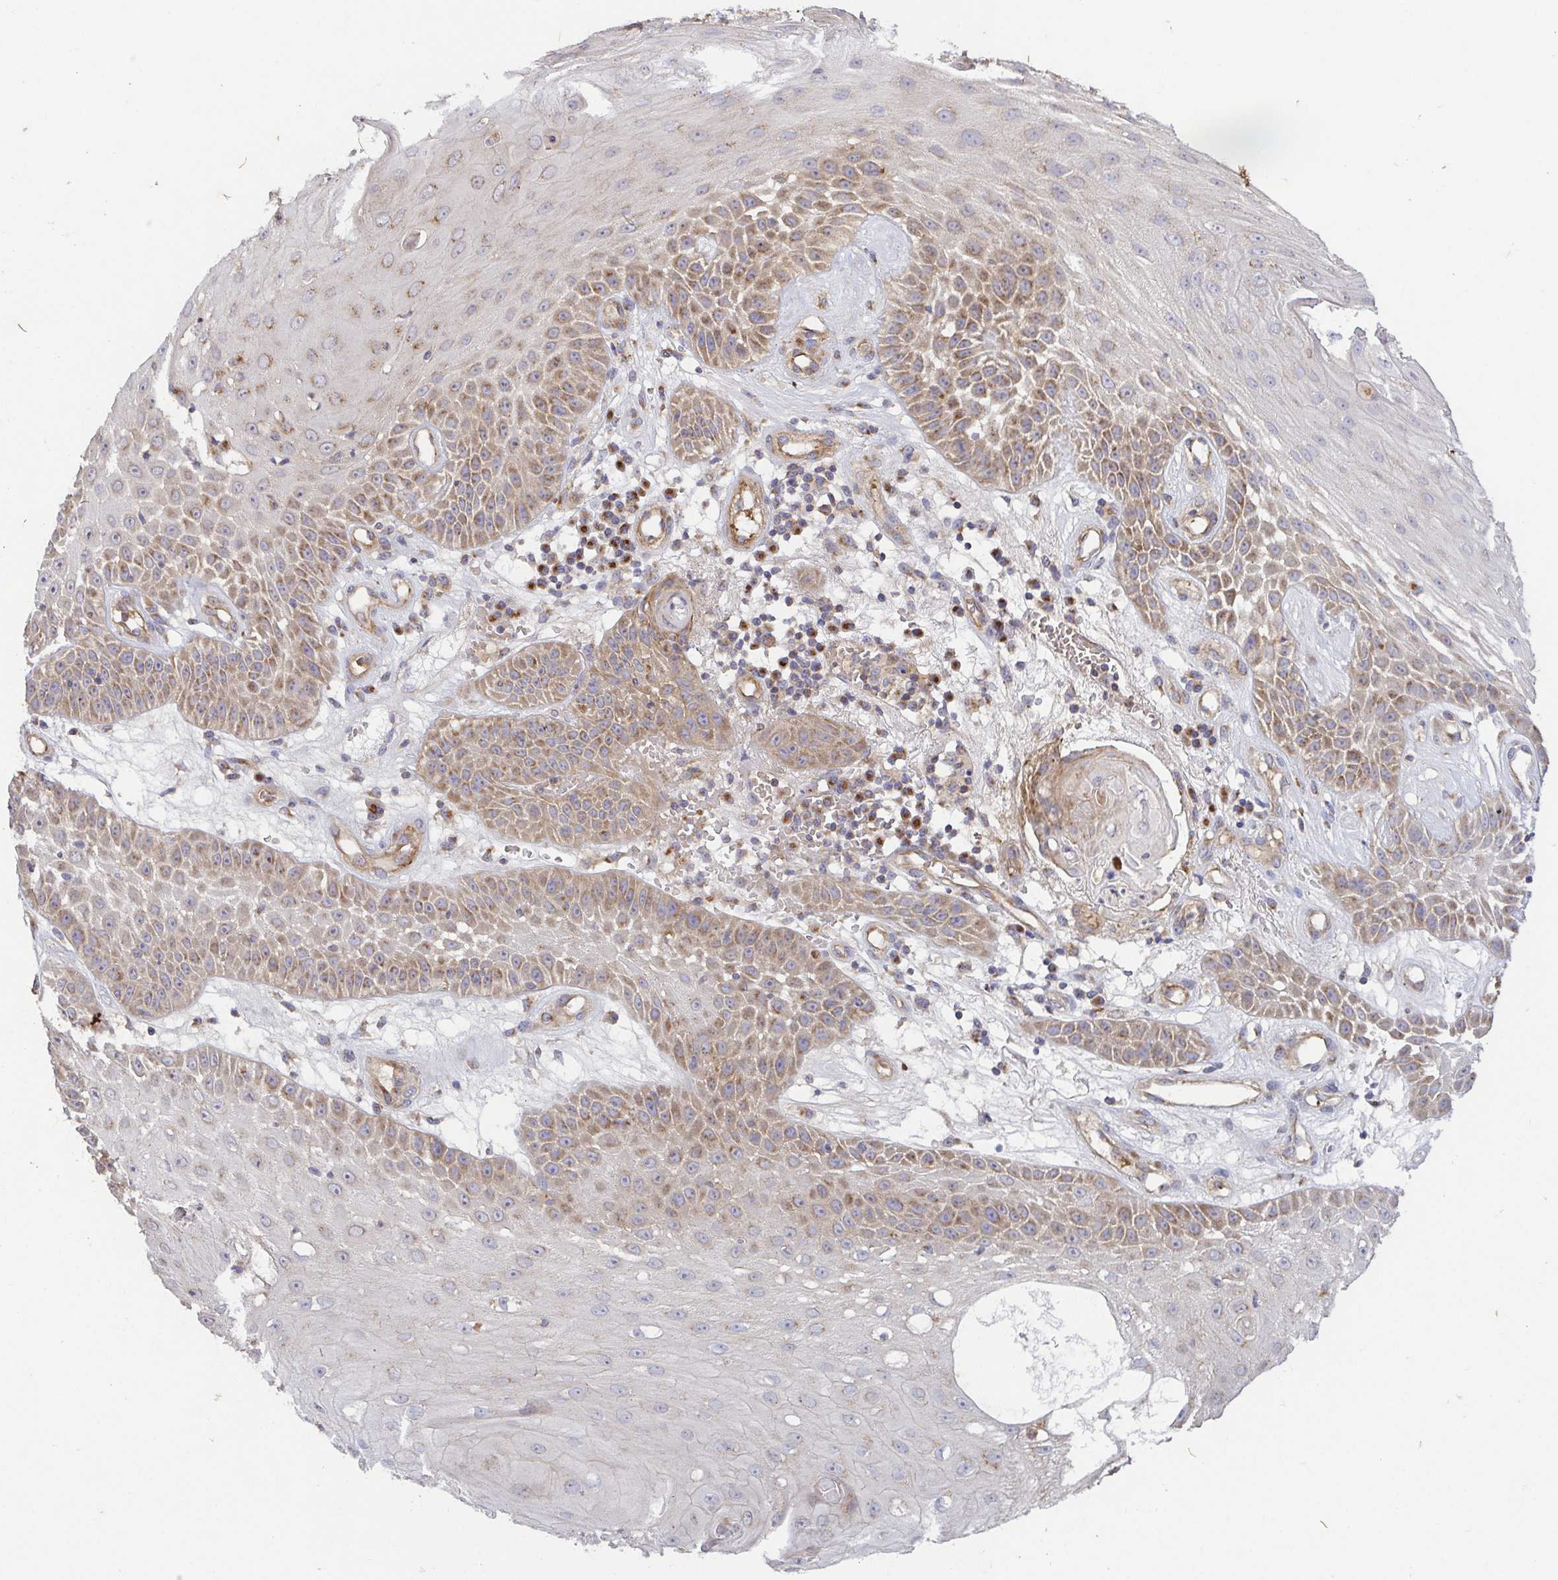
{"staining": {"intensity": "moderate", "quantity": "25%-75%", "location": "cytoplasmic/membranous"}, "tissue": "skin cancer", "cell_type": "Tumor cells", "image_type": "cancer", "snomed": [{"axis": "morphology", "description": "Squamous cell carcinoma, NOS"}, {"axis": "topography", "description": "Skin"}], "caption": "Approximately 25%-75% of tumor cells in squamous cell carcinoma (skin) exhibit moderate cytoplasmic/membranous protein positivity as visualized by brown immunohistochemical staining.", "gene": "TM9SF4", "patient": {"sex": "male", "age": 70}}